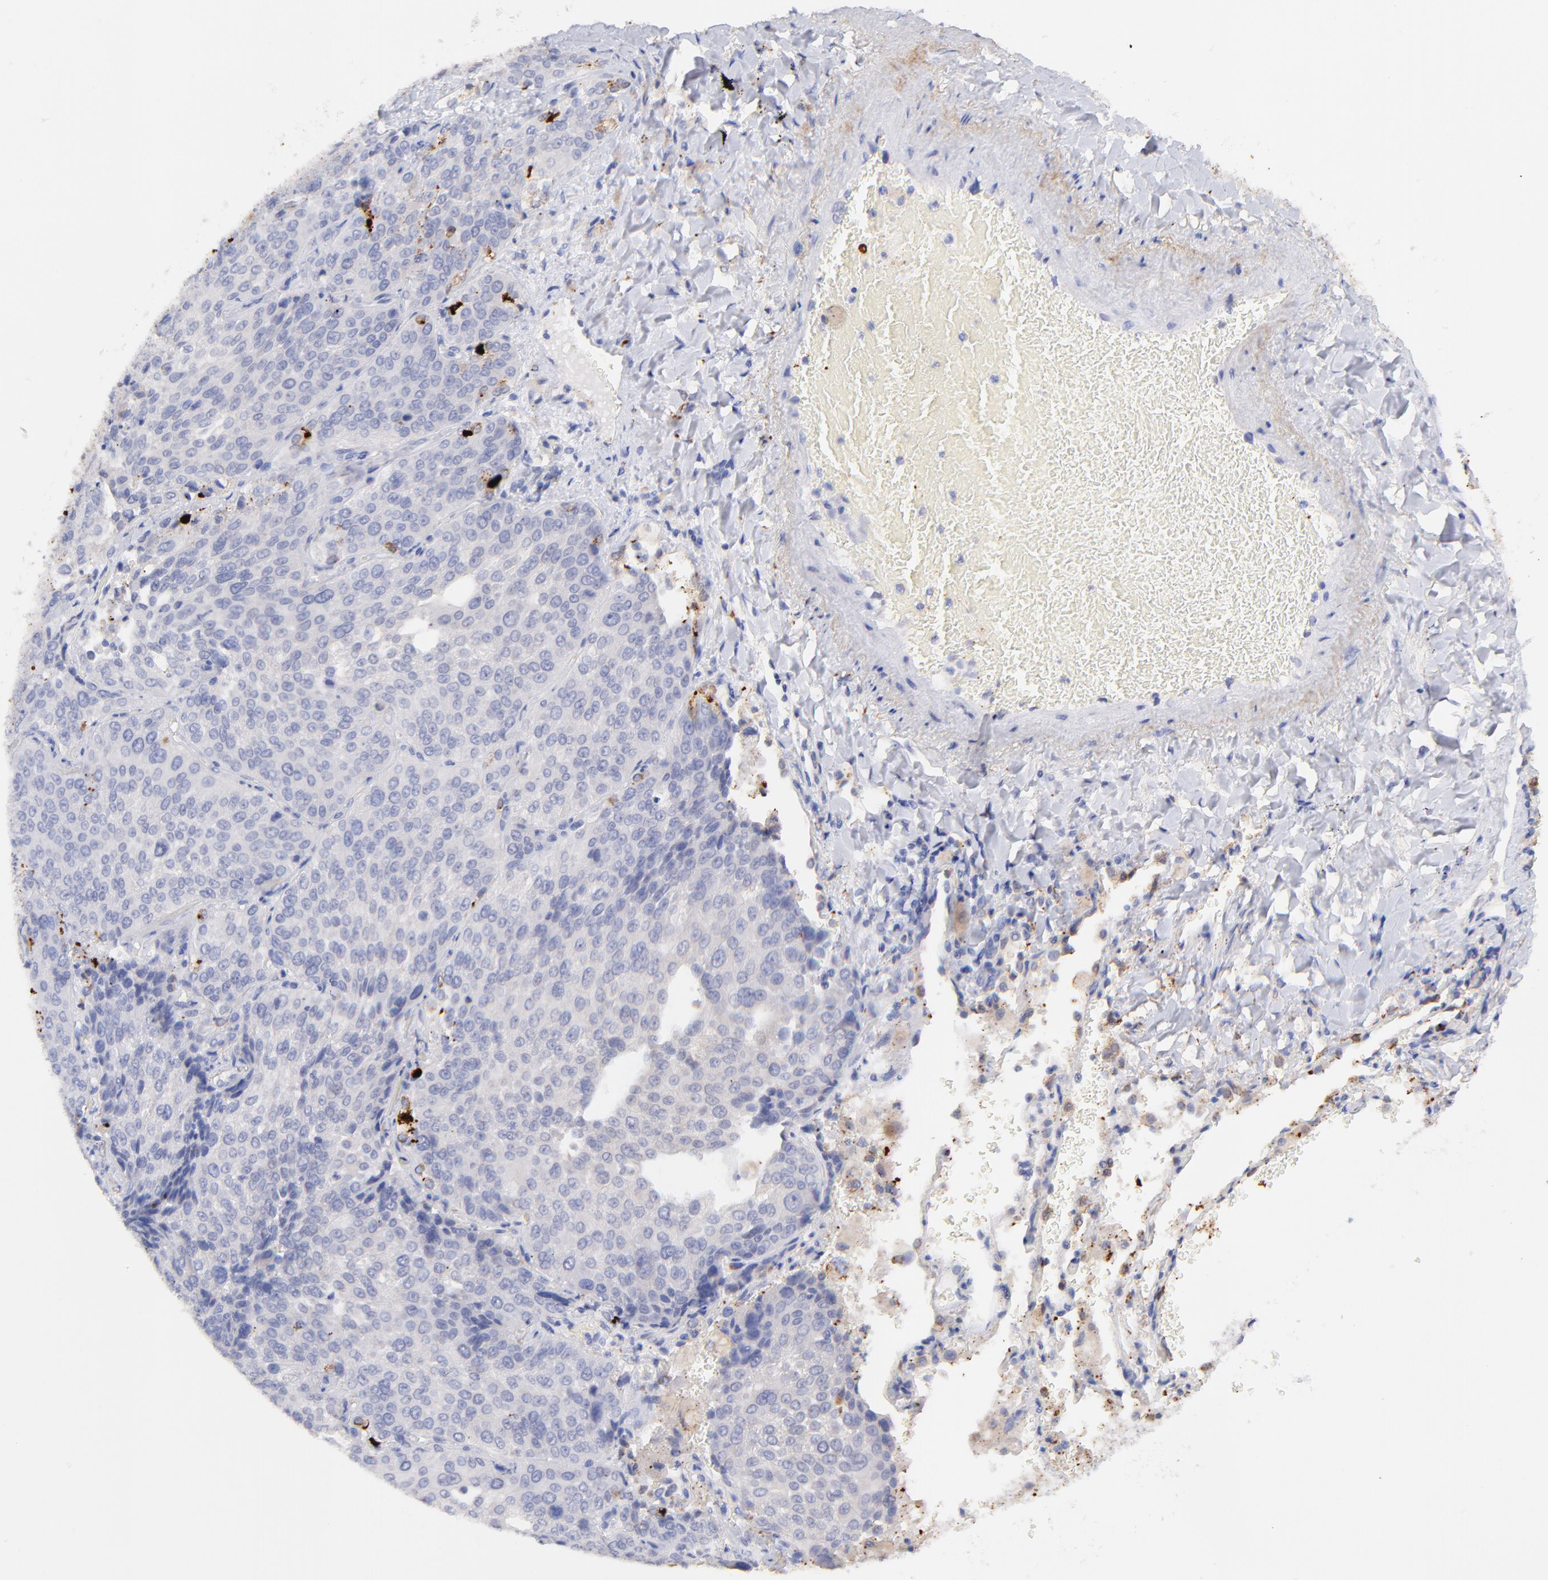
{"staining": {"intensity": "negative", "quantity": "none", "location": "none"}, "tissue": "lung cancer", "cell_type": "Tumor cells", "image_type": "cancer", "snomed": [{"axis": "morphology", "description": "Squamous cell carcinoma, NOS"}, {"axis": "topography", "description": "Lung"}], "caption": "Human lung cancer stained for a protein using immunohistochemistry reveals no positivity in tumor cells.", "gene": "CFAP57", "patient": {"sex": "male", "age": 54}}